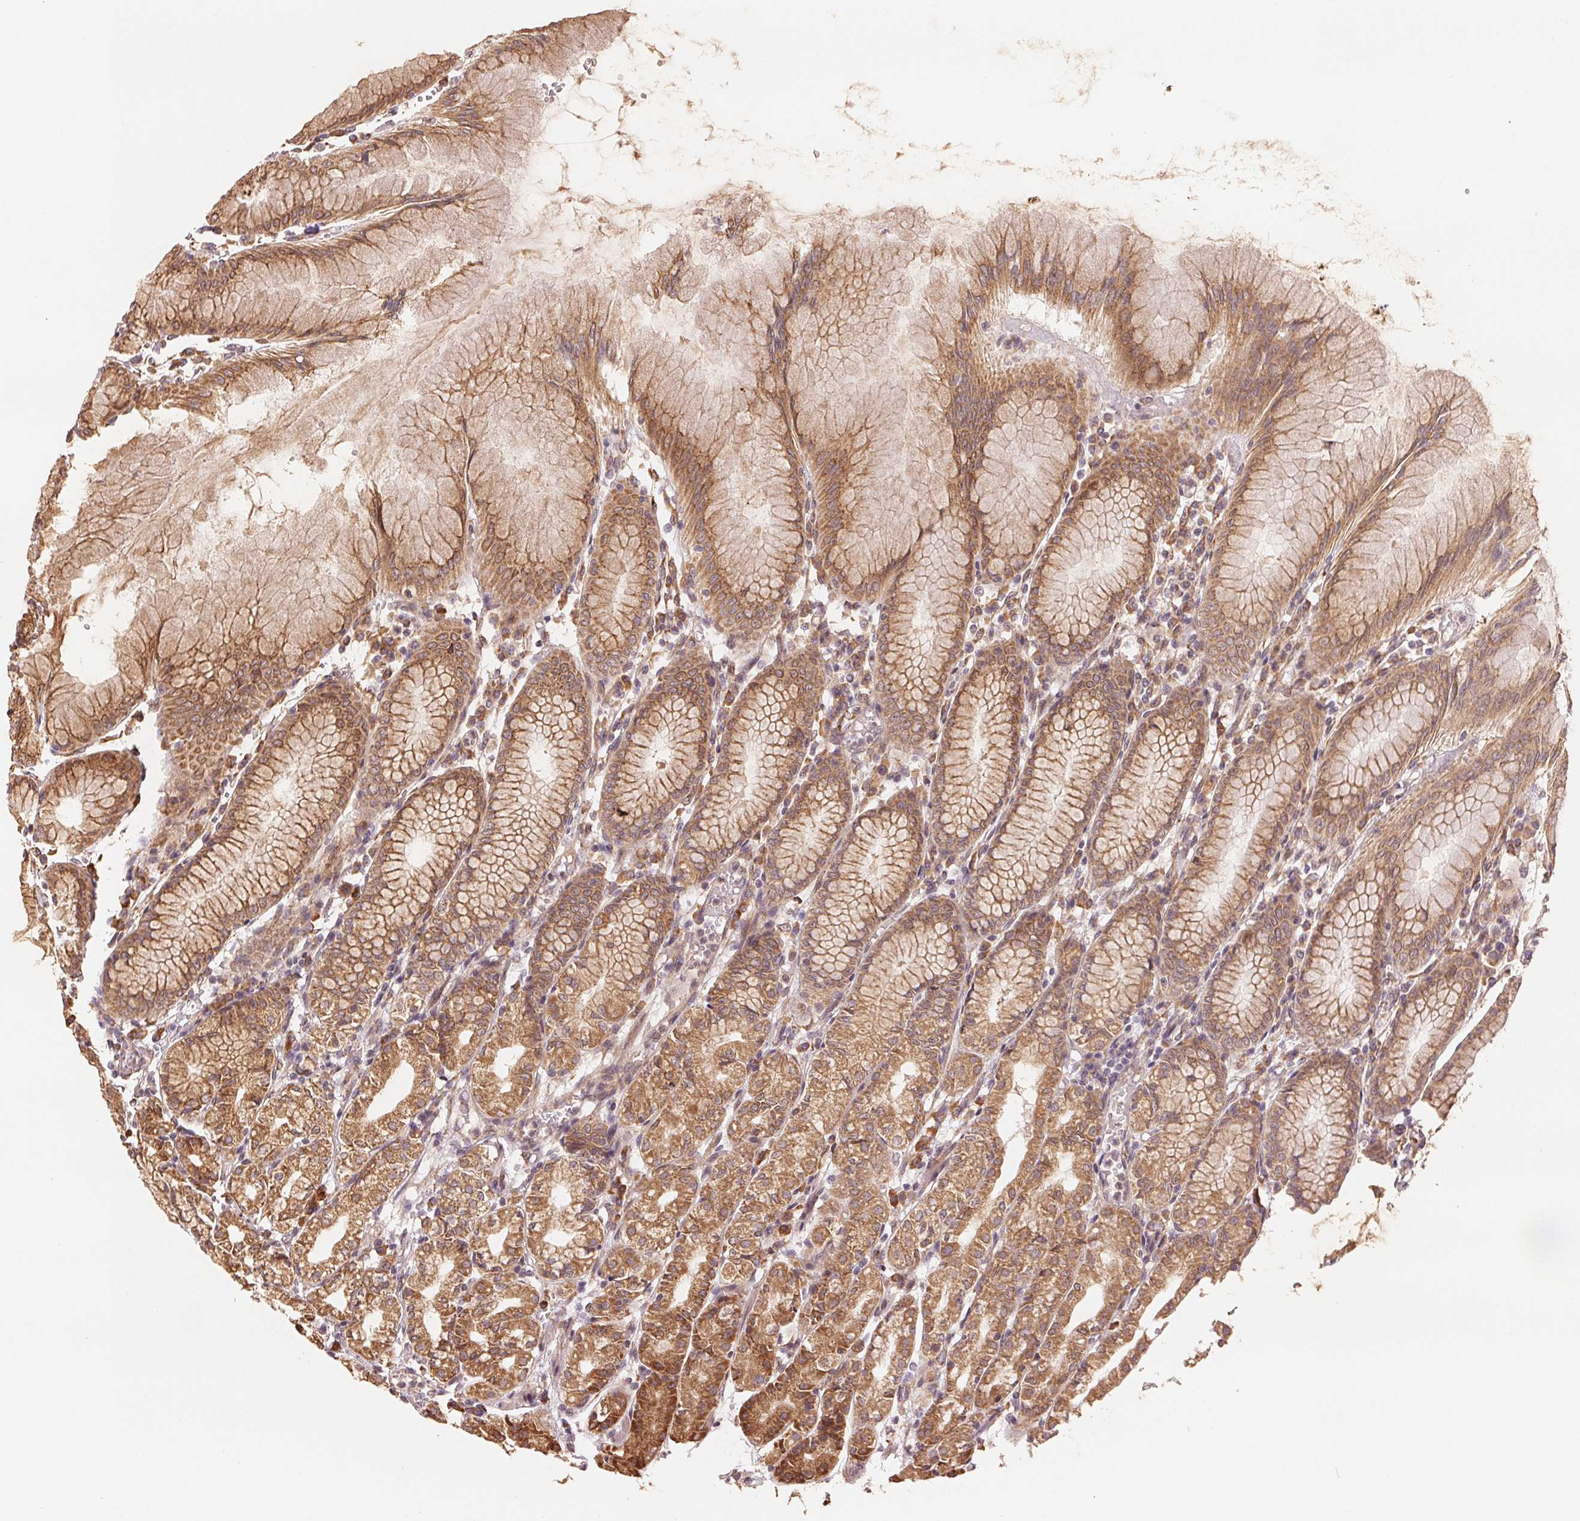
{"staining": {"intensity": "strong", "quantity": ">75%", "location": "cytoplasmic/membranous"}, "tissue": "stomach", "cell_type": "Glandular cells", "image_type": "normal", "snomed": [{"axis": "morphology", "description": "Normal tissue, NOS"}, {"axis": "topography", "description": "Stomach"}], "caption": "Stomach stained with a brown dye displays strong cytoplasmic/membranous positive expression in approximately >75% of glandular cells.", "gene": "SLC20A1", "patient": {"sex": "female", "age": 57}}